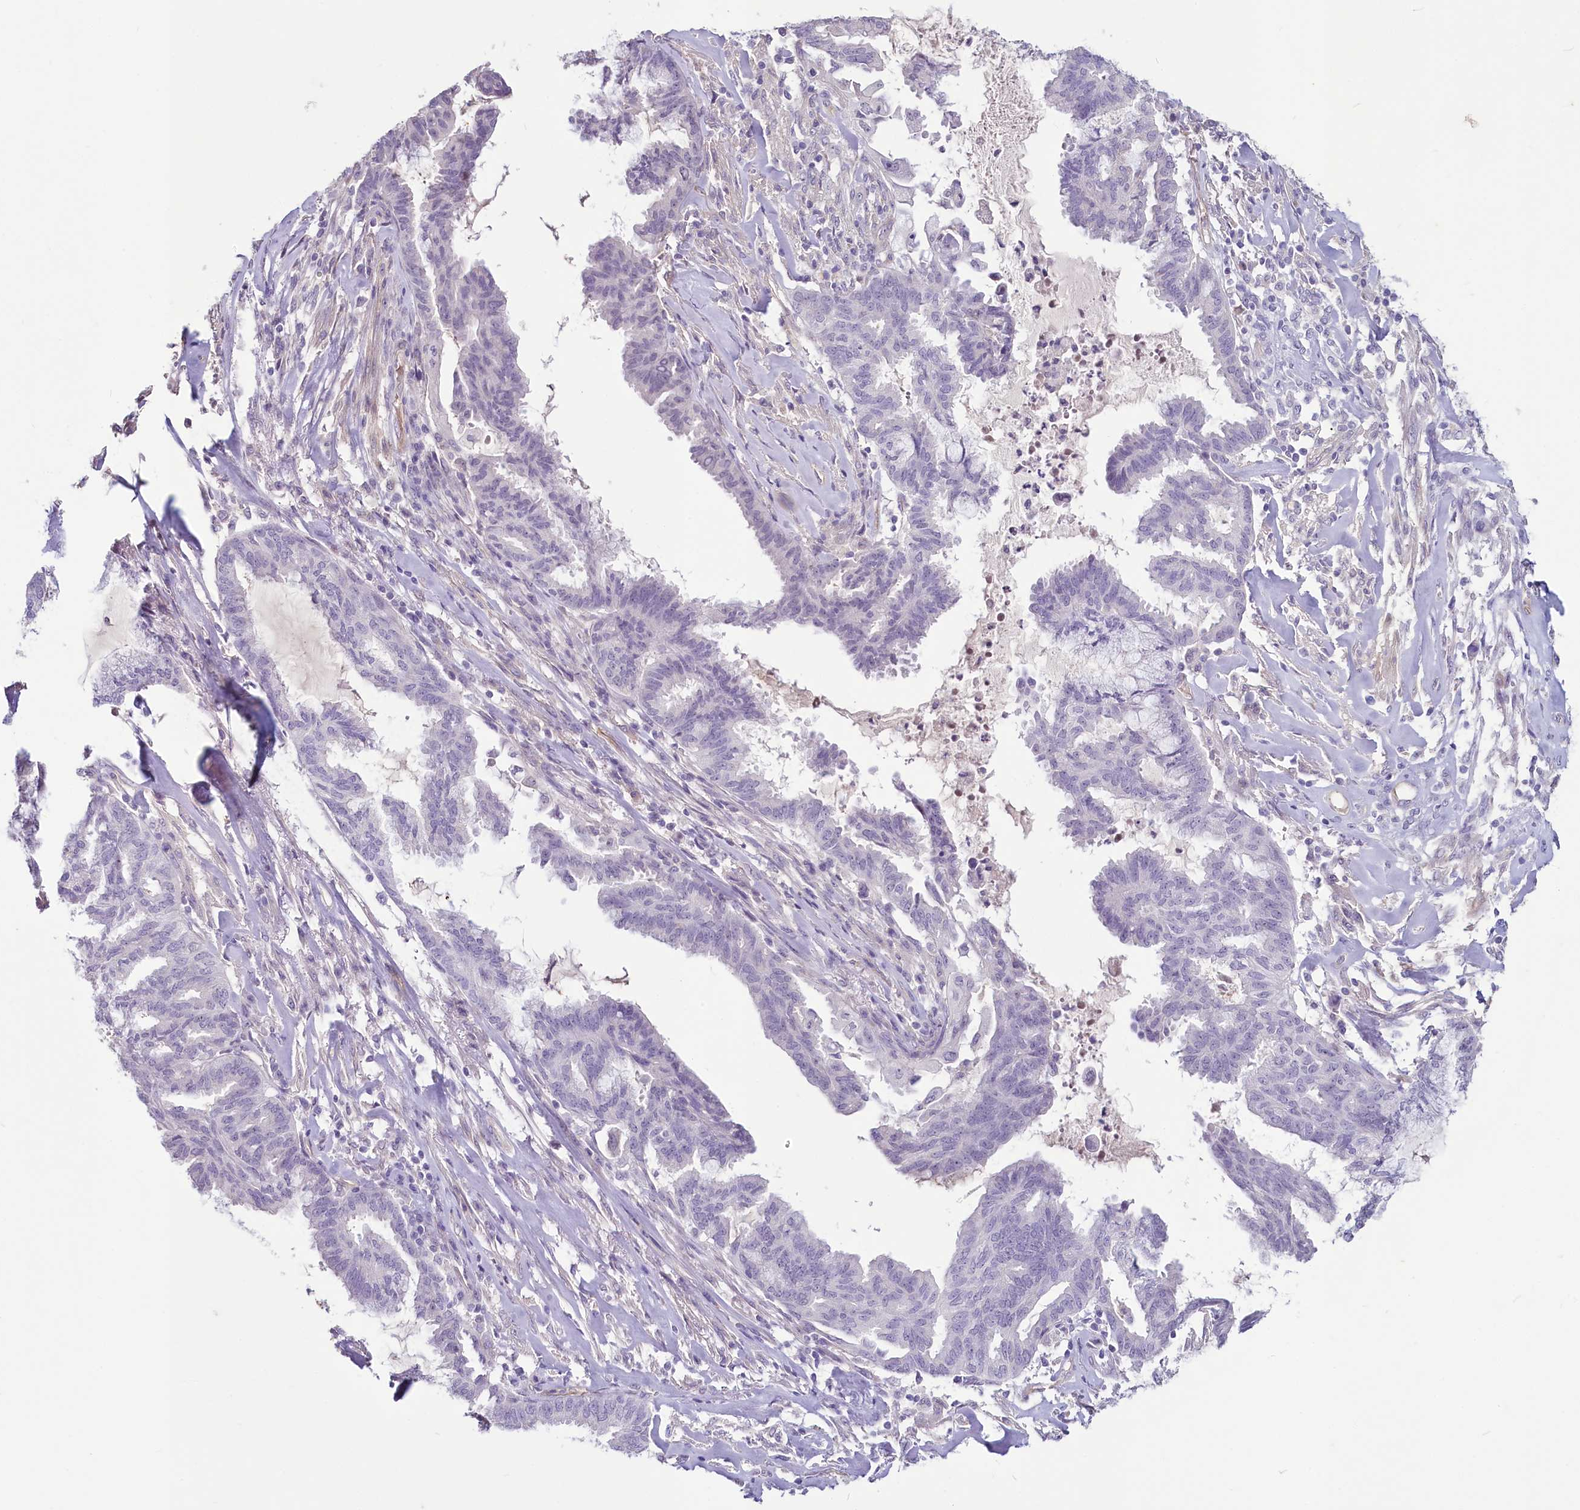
{"staining": {"intensity": "negative", "quantity": "none", "location": "none"}, "tissue": "endometrial cancer", "cell_type": "Tumor cells", "image_type": "cancer", "snomed": [{"axis": "morphology", "description": "Adenocarcinoma, NOS"}, {"axis": "topography", "description": "Endometrium"}], "caption": "Endometrial cancer (adenocarcinoma) was stained to show a protein in brown. There is no significant expression in tumor cells.", "gene": "PROCR", "patient": {"sex": "female", "age": 86}}